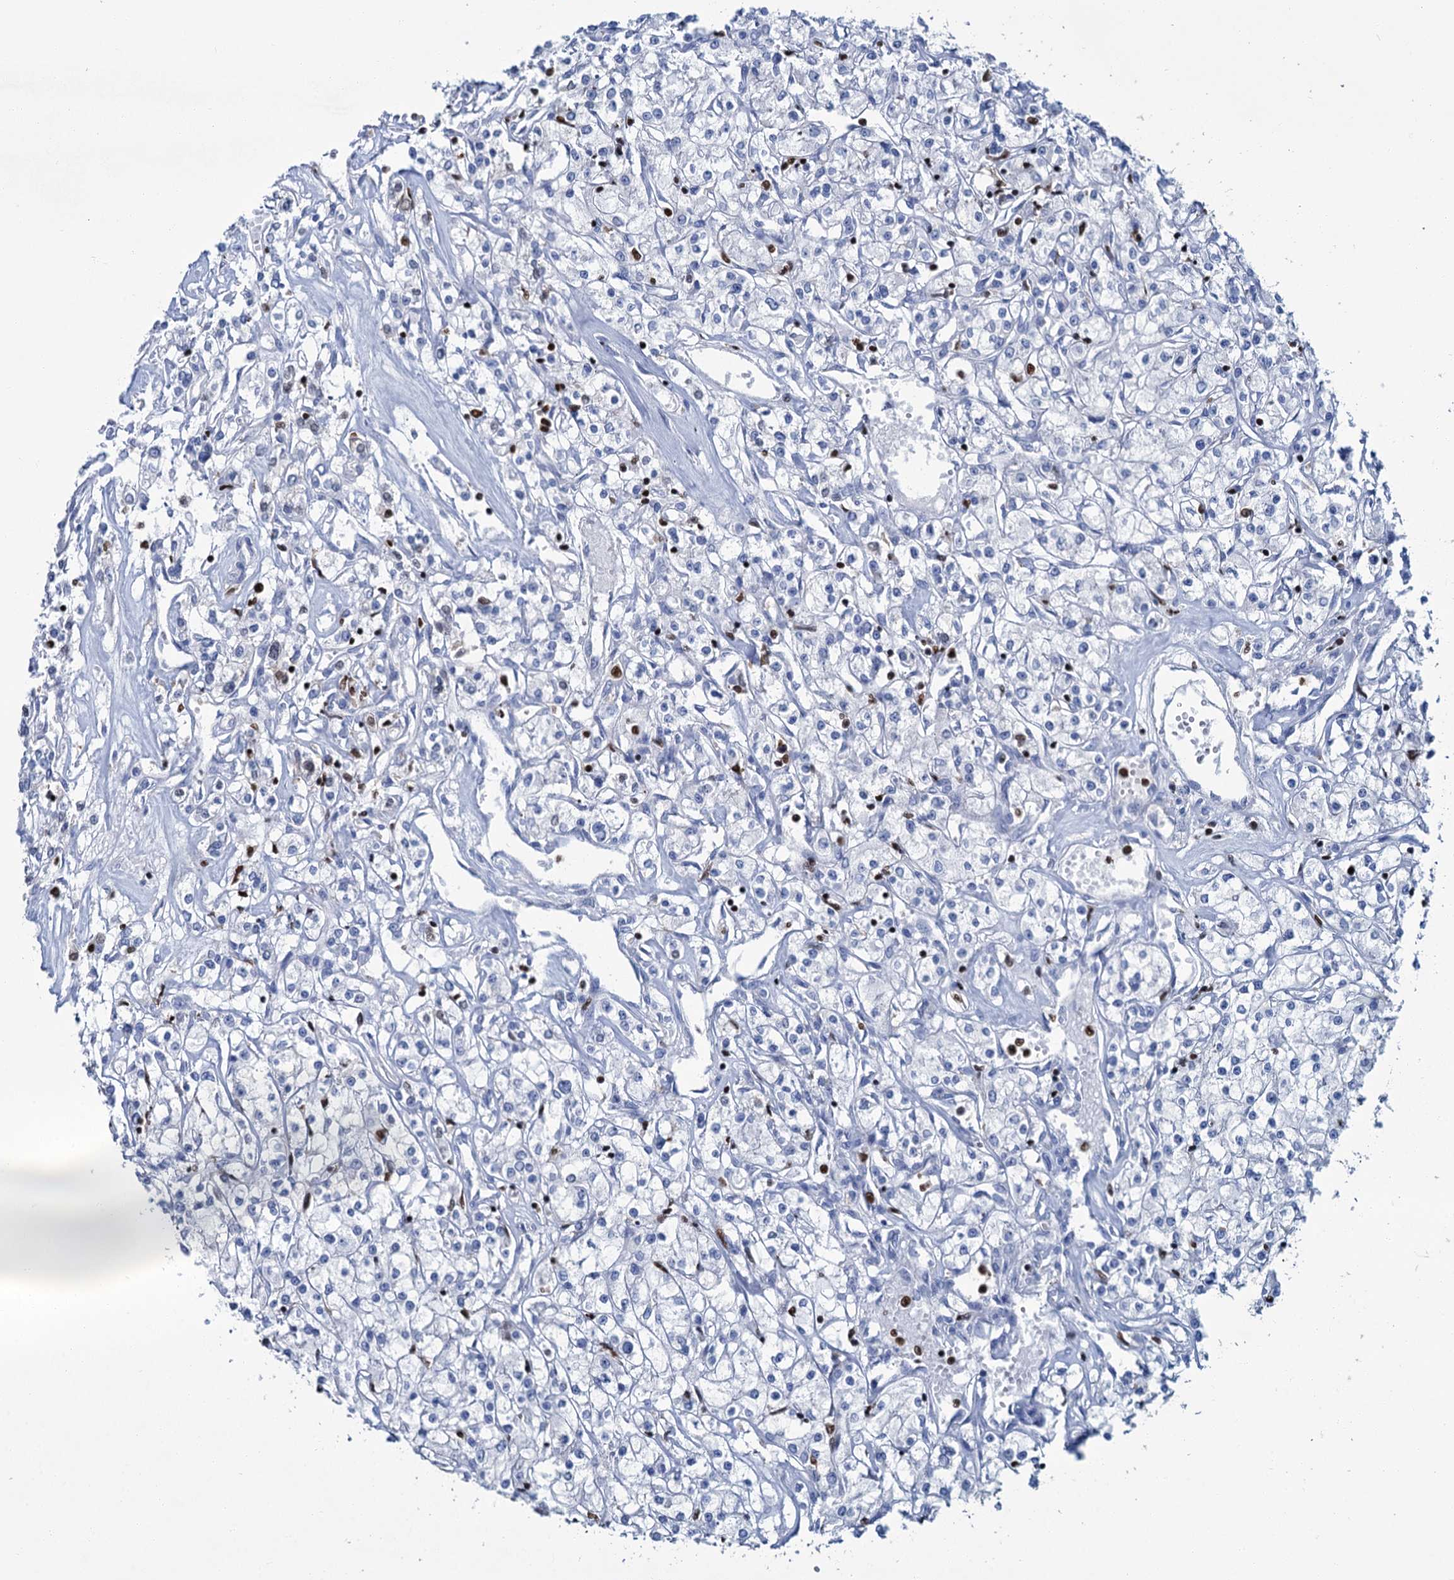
{"staining": {"intensity": "negative", "quantity": "none", "location": "none"}, "tissue": "renal cancer", "cell_type": "Tumor cells", "image_type": "cancer", "snomed": [{"axis": "morphology", "description": "Adenocarcinoma, NOS"}, {"axis": "topography", "description": "Kidney"}], "caption": "An immunohistochemistry (IHC) photomicrograph of renal adenocarcinoma is shown. There is no staining in tumor cells of renal adenocarcinoma. The staining is performed using DAB (3,3'-diaminobenzidine) brown chromogen with nuclei counter-stained in using hematoxylin.", "gene": "CELF2", "patient": {"sex": "female", "age": 59}}